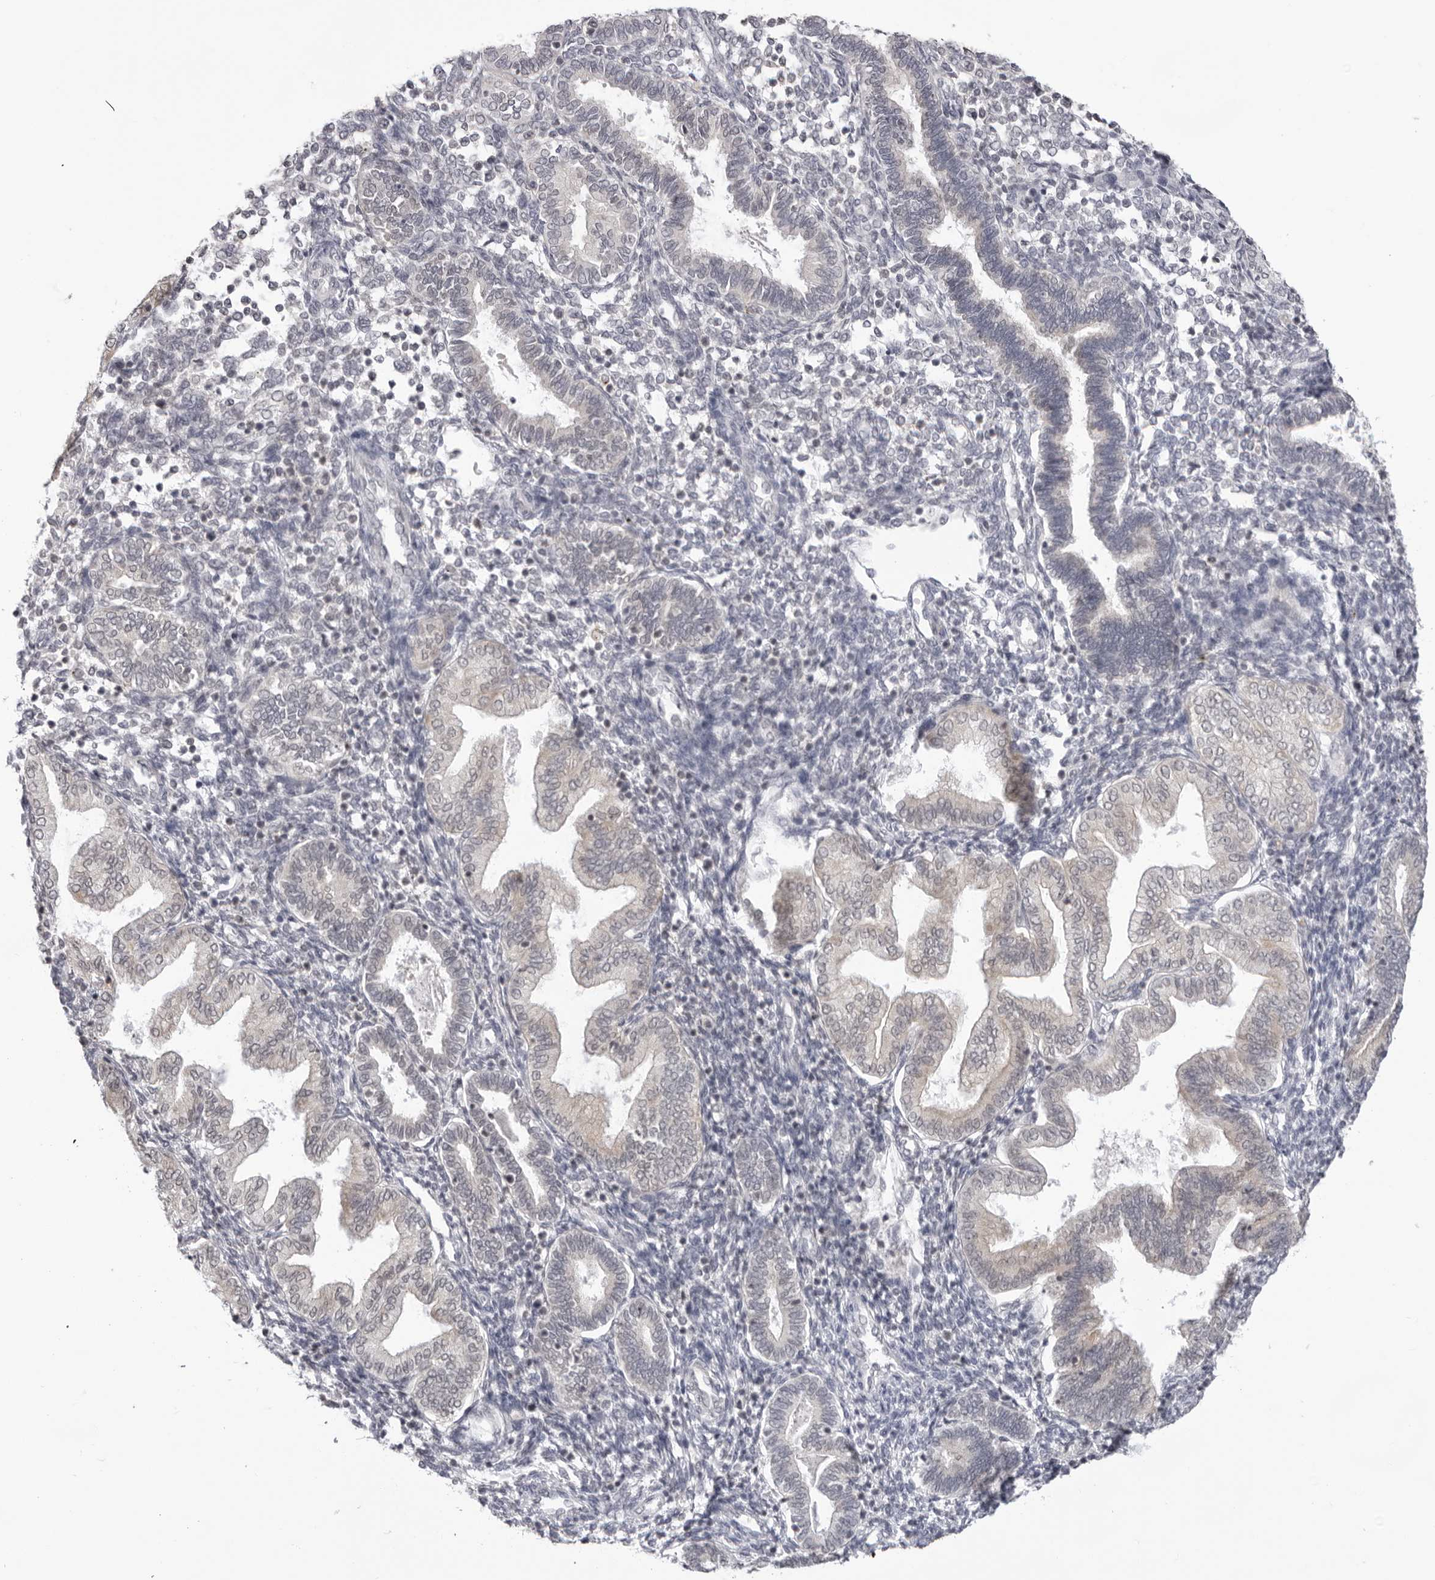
{"staining": {"intensity": "negative", "quantity": "none", "location": "none"}, "tissue": "endometrium", "cell_type": "Cells in endometrial stroma", "image_type": "normal", "snomed": [{"axis": "morphology", "description": "Normal tissue, NOS"}, {"axis": "topography", "description": "Endometrium"}], "caption": "Photomicrograph shows no significant protein staining in cells in endometrial stroma of normal endometrium.", "gene": "ACP6", "patient": {"sex": "female", "age": 53}}